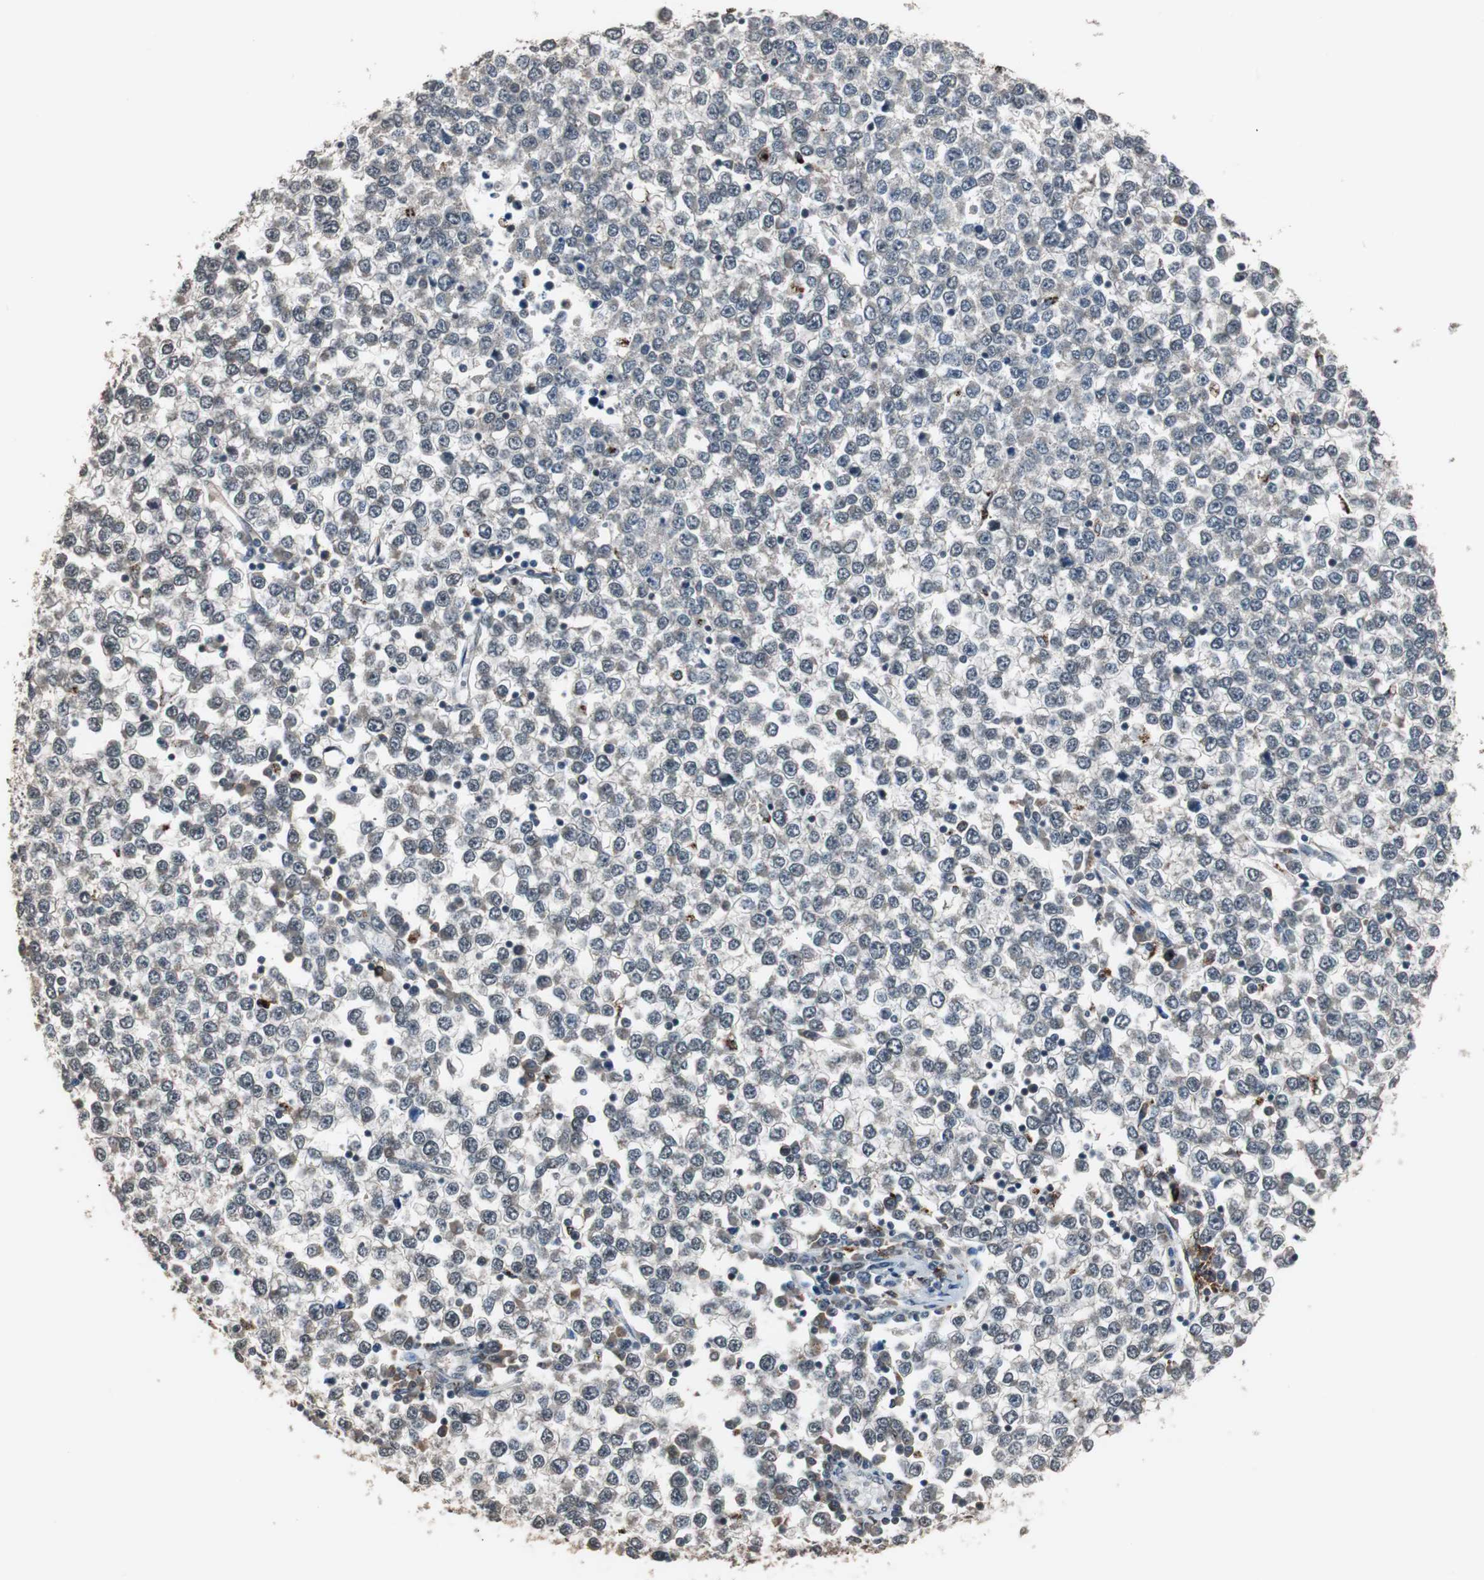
{"staining": {"intensity": "weak", "quantity": "25%-75%", "location": "cytoplasmic/membranous"}, "tissue": "testis cancer", "cell_type": "Tumor cells", "image_type": "cancer", "snomed": [{"axis": "morphology", "description": "Seminoma, NOS"}, {"axis": "topography", "description": "Testis"}], "caption": "Protein staining by immunohistochemistry (IHC) reveals weak cytoplasmic/membranous expression in approximately 25%-75% of tumor cells in testis seminoma.", "gene": "BOLA1", "patient": {"sex": "male", "age": 65}}